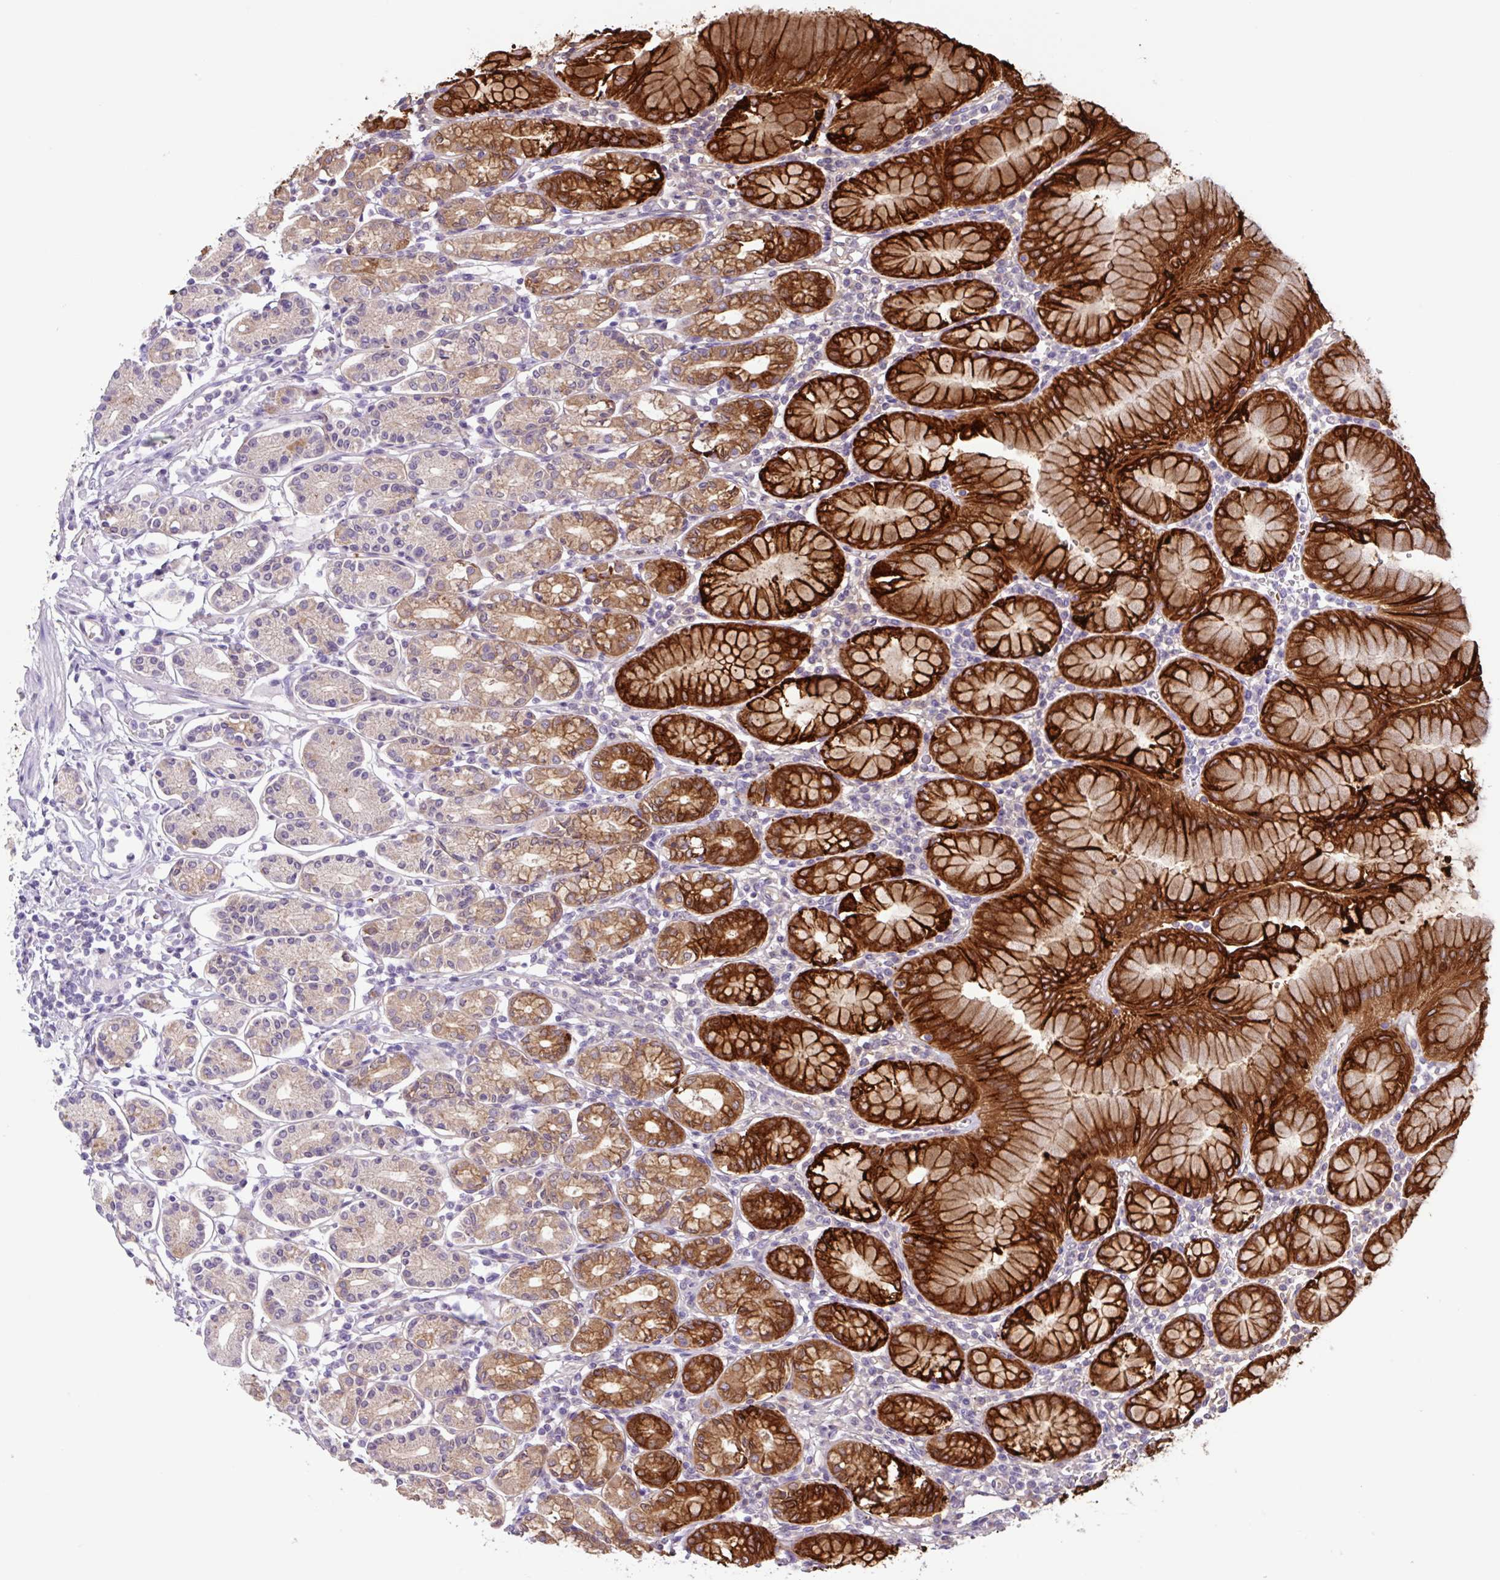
{"staining": {"intensity": "strong", "quantity": "25%-75%", "location": "cytoplasmic/membranous"}, "tissue": "stomach", "cell_type": "Glandular cells", "image_type": "normal", "snomed": [{"axis": "morphology", "description": "Normal tissue, NOS"}, {"axis": "topography", "description": "Stomach"}], "caption": "IHC (DAB (3,3'-diaminobenzidine)) staining of benign stomach shows strong cytoplasmic/membranous protein staining in approximately 25%-75% of glandular cells. (DAB (3,3'-diaminobenzidine) IHC with brightfield microscopy, high magnification).", "gene": "CTSE", "patient": {"sex": "female", "age": 62}}